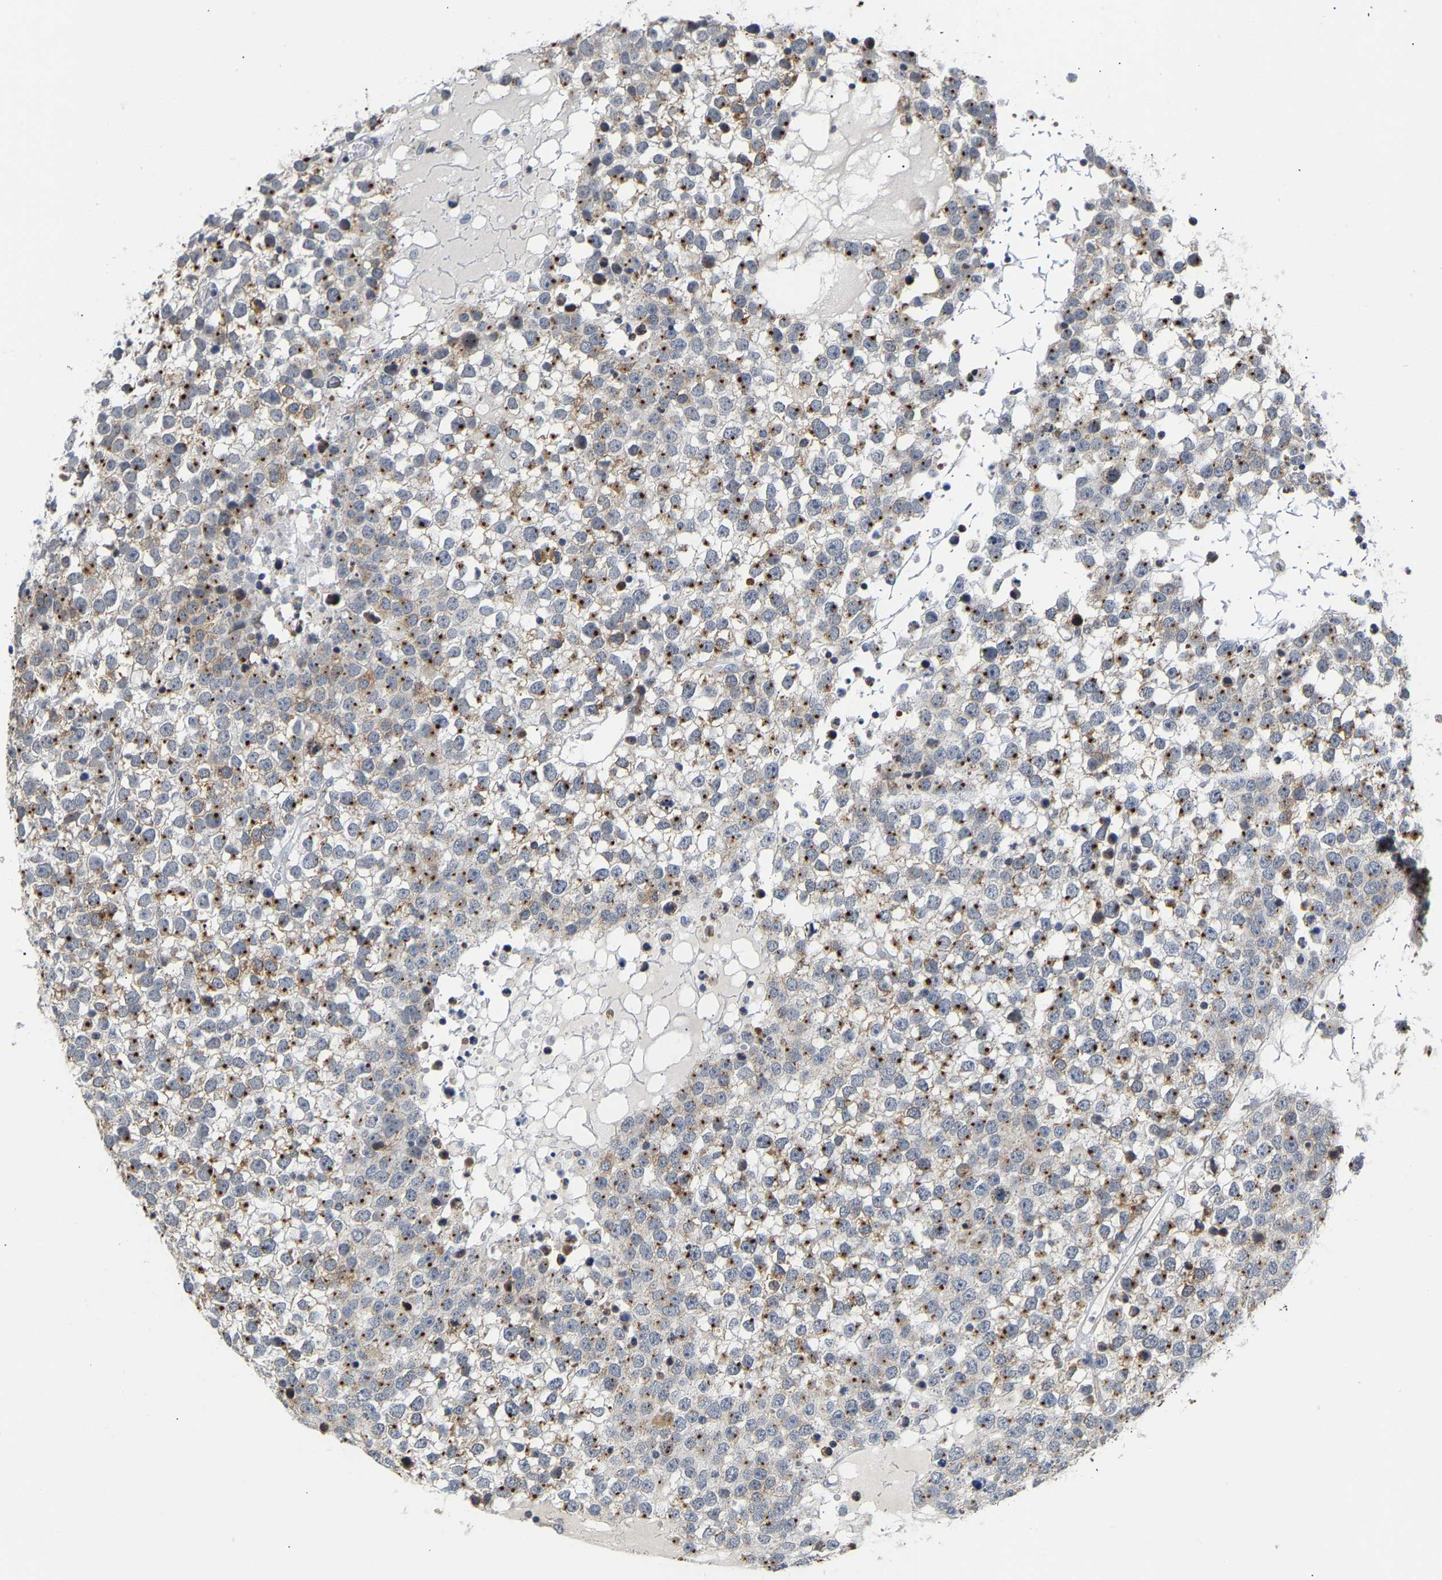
{"staining": {"intensity": "moderate", "quantity": ">75%", "location": "cytoplasmic/membranous"}, "tissue": "testis cancer", "cell_type": "Tumor cells", "image_type": "cancer", "snomed": [{"axis": "morphology", "description": "Seminoma, NOS"}, {"axis": "topography", "description": "Testis"}], "caption": "The micrograph shows a brown stain indicating the presence of a protein in the cytoplasmic/membranous of tumor cells in testis seminoma. (DAB = brown stain, brightfield microscopy at high magnification).", "gene": "PCNT", "patient": {"sex": "male", "age": 65}}